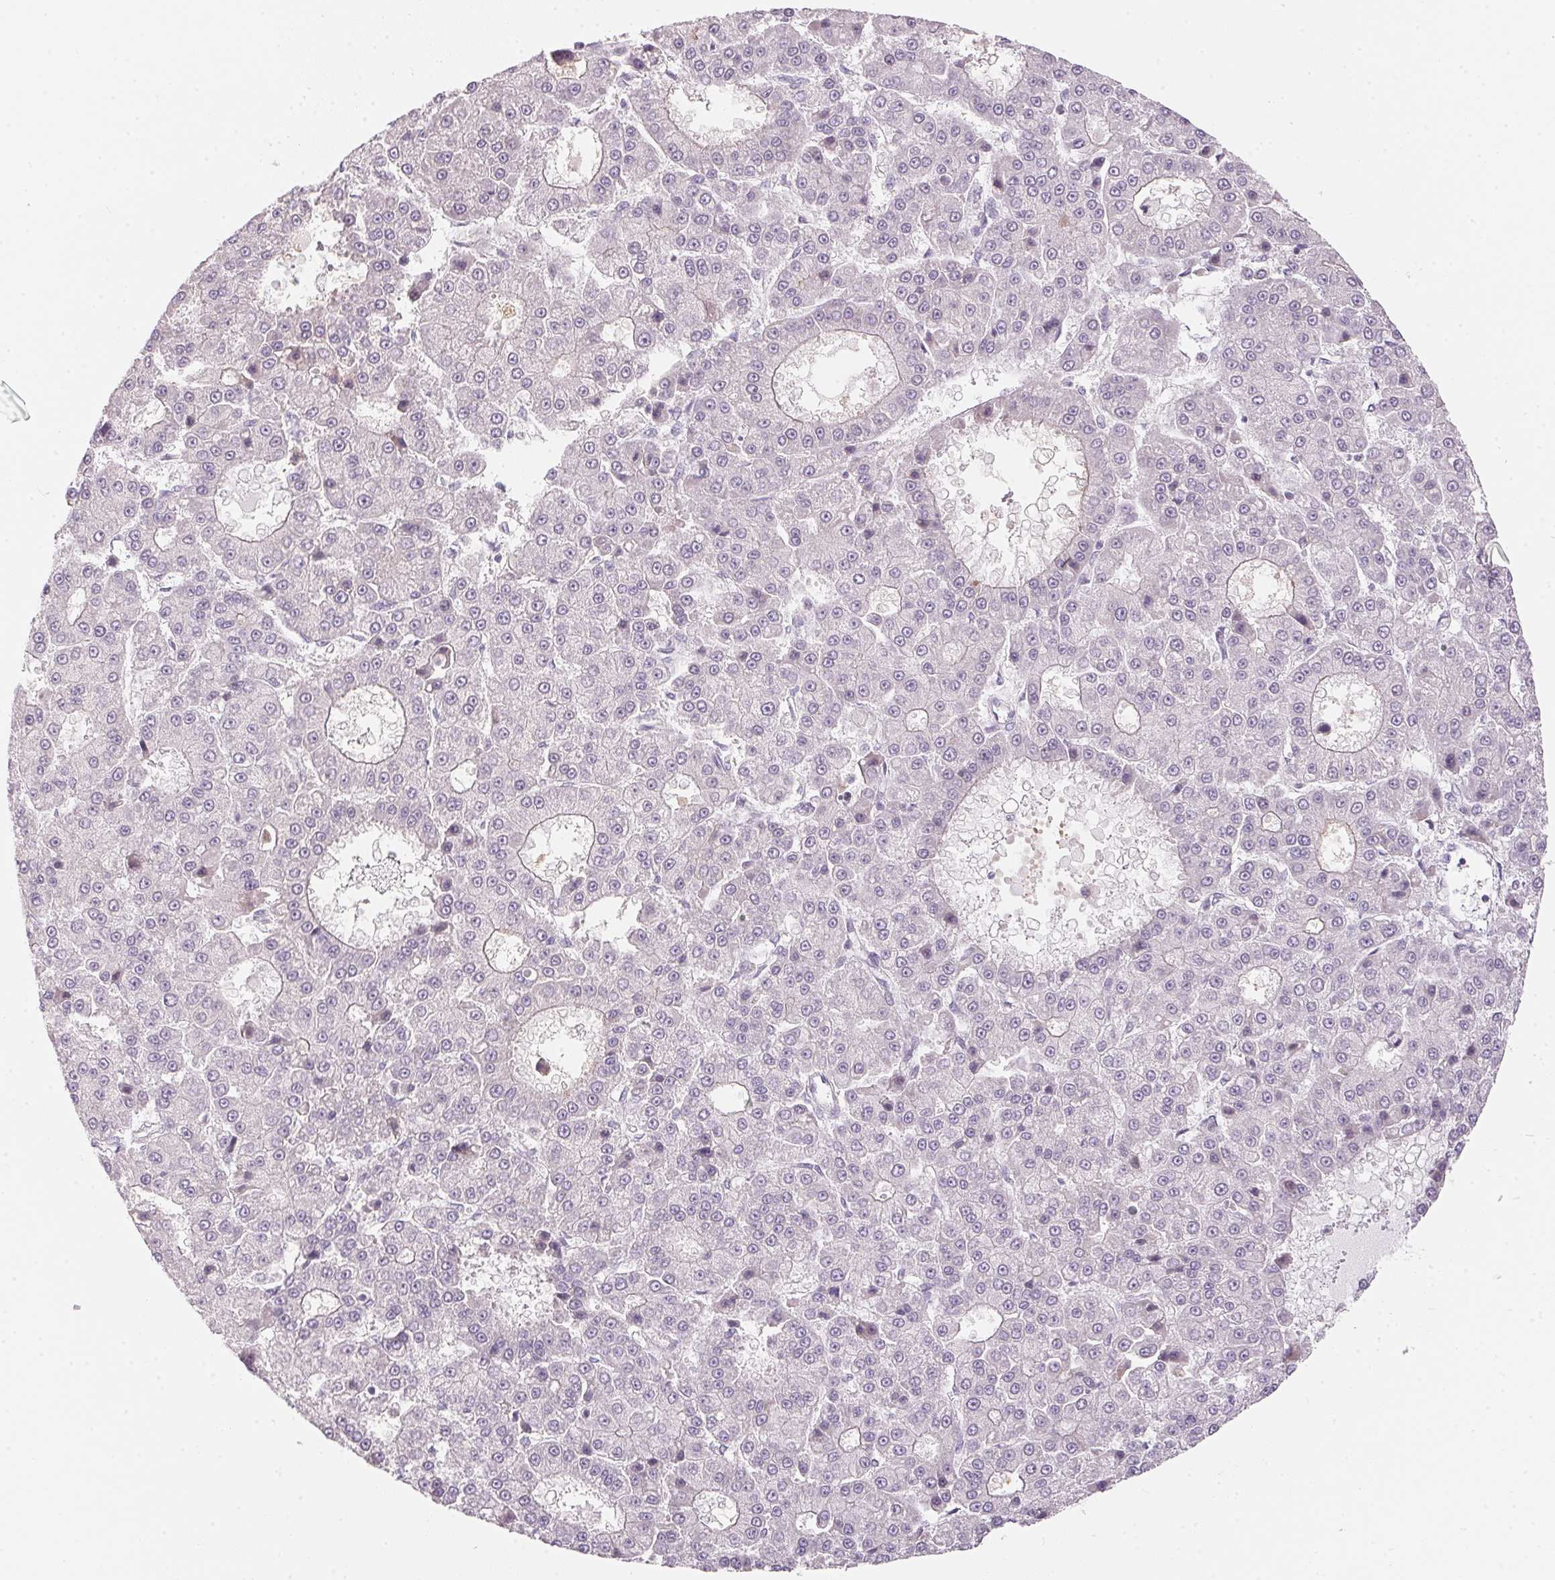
{"staining": {"intensity": "negative", "quantity": "none", "location": "none"}, "tissue": "liver cancer", "cell_type": "Tumor cells", "image_type": "cancer", "snomed": [{"axis": "morphology", "description": "Carcinoma, Hepatocellular, NOS"}, {"axis": "topography", "description": "Liver"}], "caption": "Tumor cells are negative for protein expression in human hepatocellular carcinoma (liver). (DAB immunohistochemistry, high magnification).", "gene": "GDAP1L1", "patient": {"sex": "male", "age": 70}}